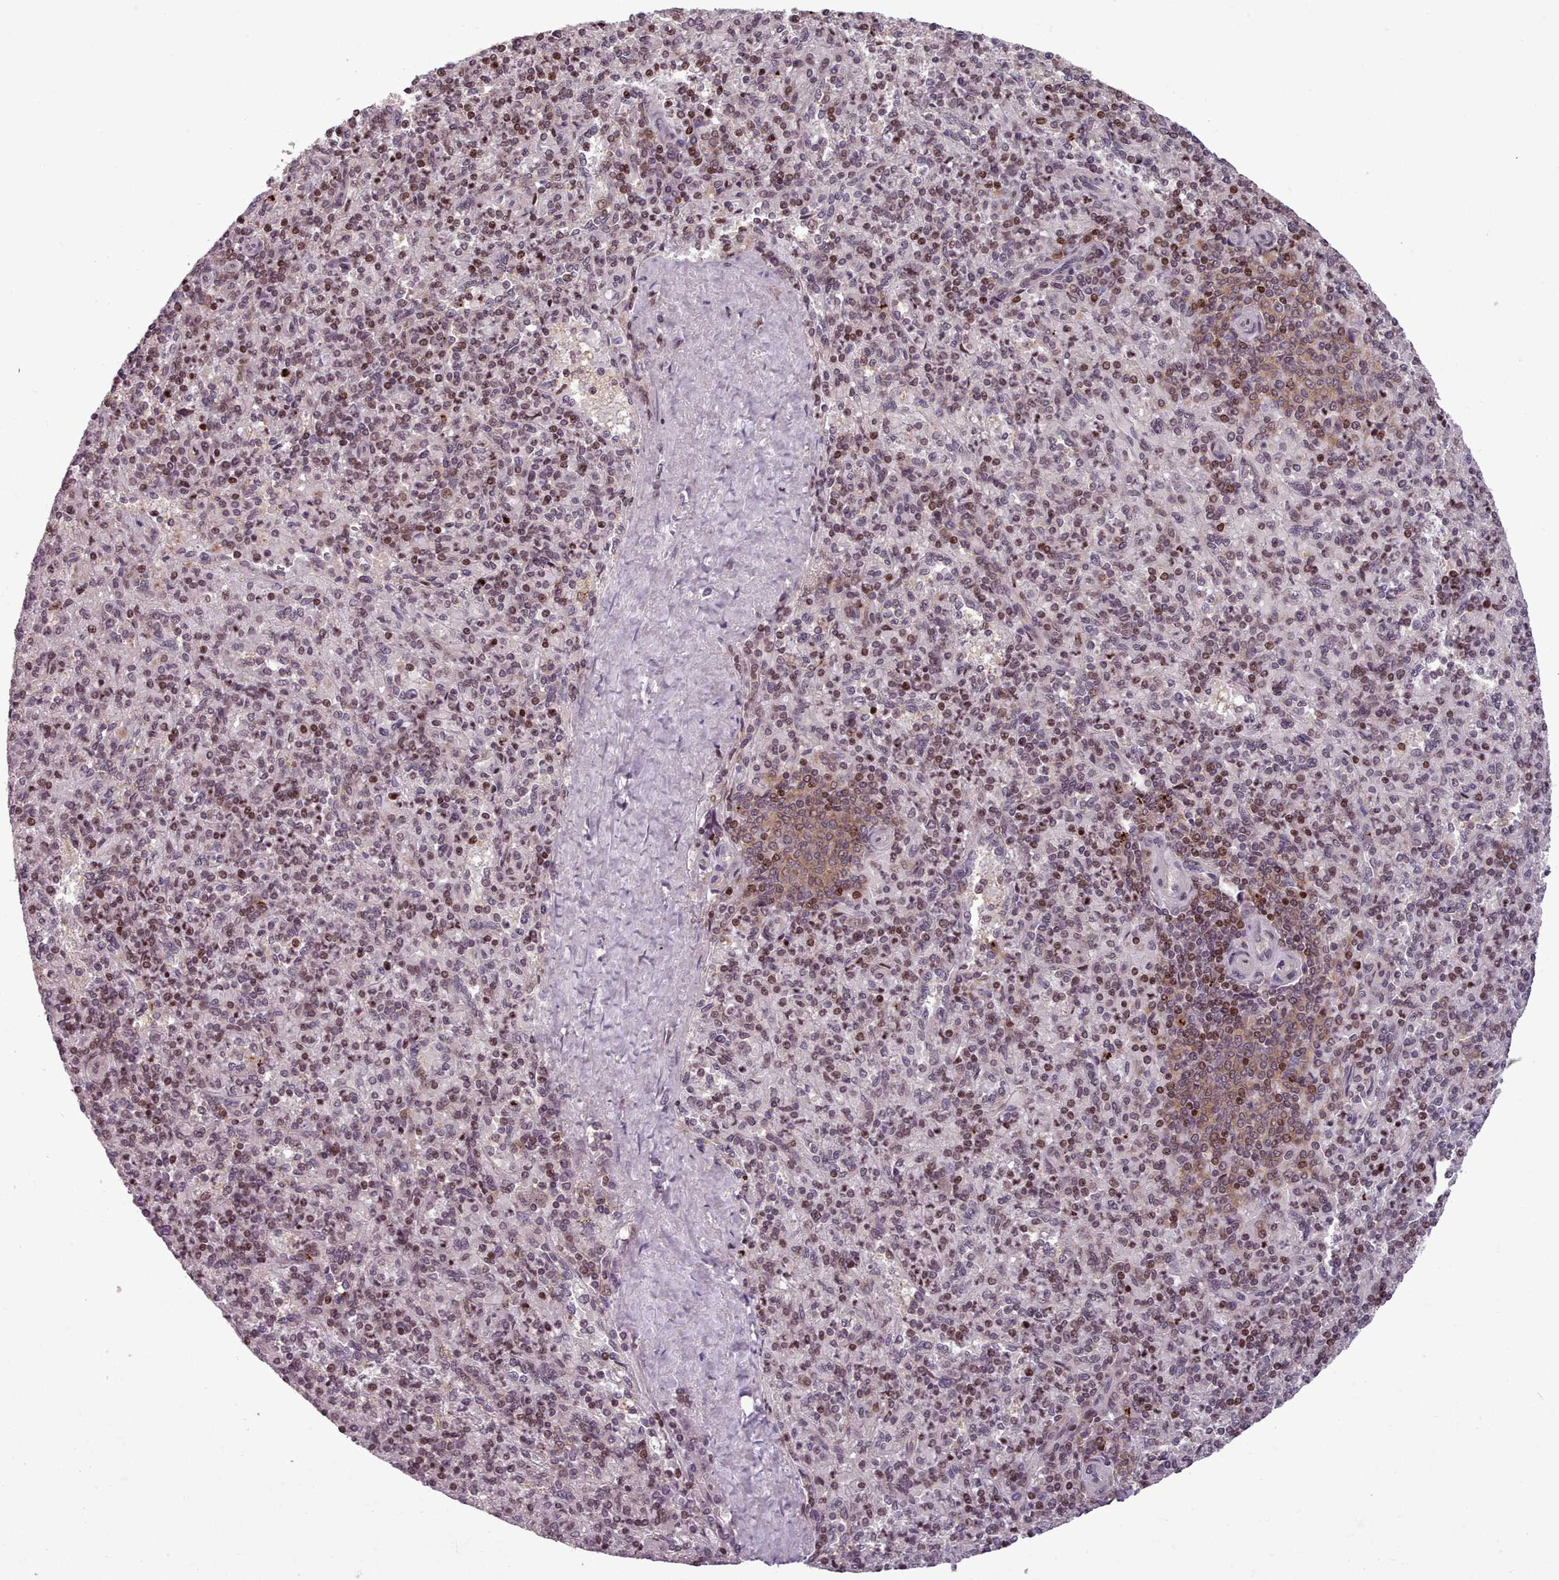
{"staining": {"intensity": "moderate", "quantity": "25%-75%", "location": "nuclear"}, "tissue": "spleen", "cell_type": "Cells in red pulp", "image_type": "normal", "snomed": [{"axis": "morphology", "description": "Normal tissue, NOS"}, {"axis": "topography", "description": "Spleen"}], "caption": "This is a photomicrograph of IHC staining of unremarkable spleen, which shows moderate expression in the nuclear of cells in red pulp.", "gene": "ENSA", "patient": {"sex": "male", "age": 82}}